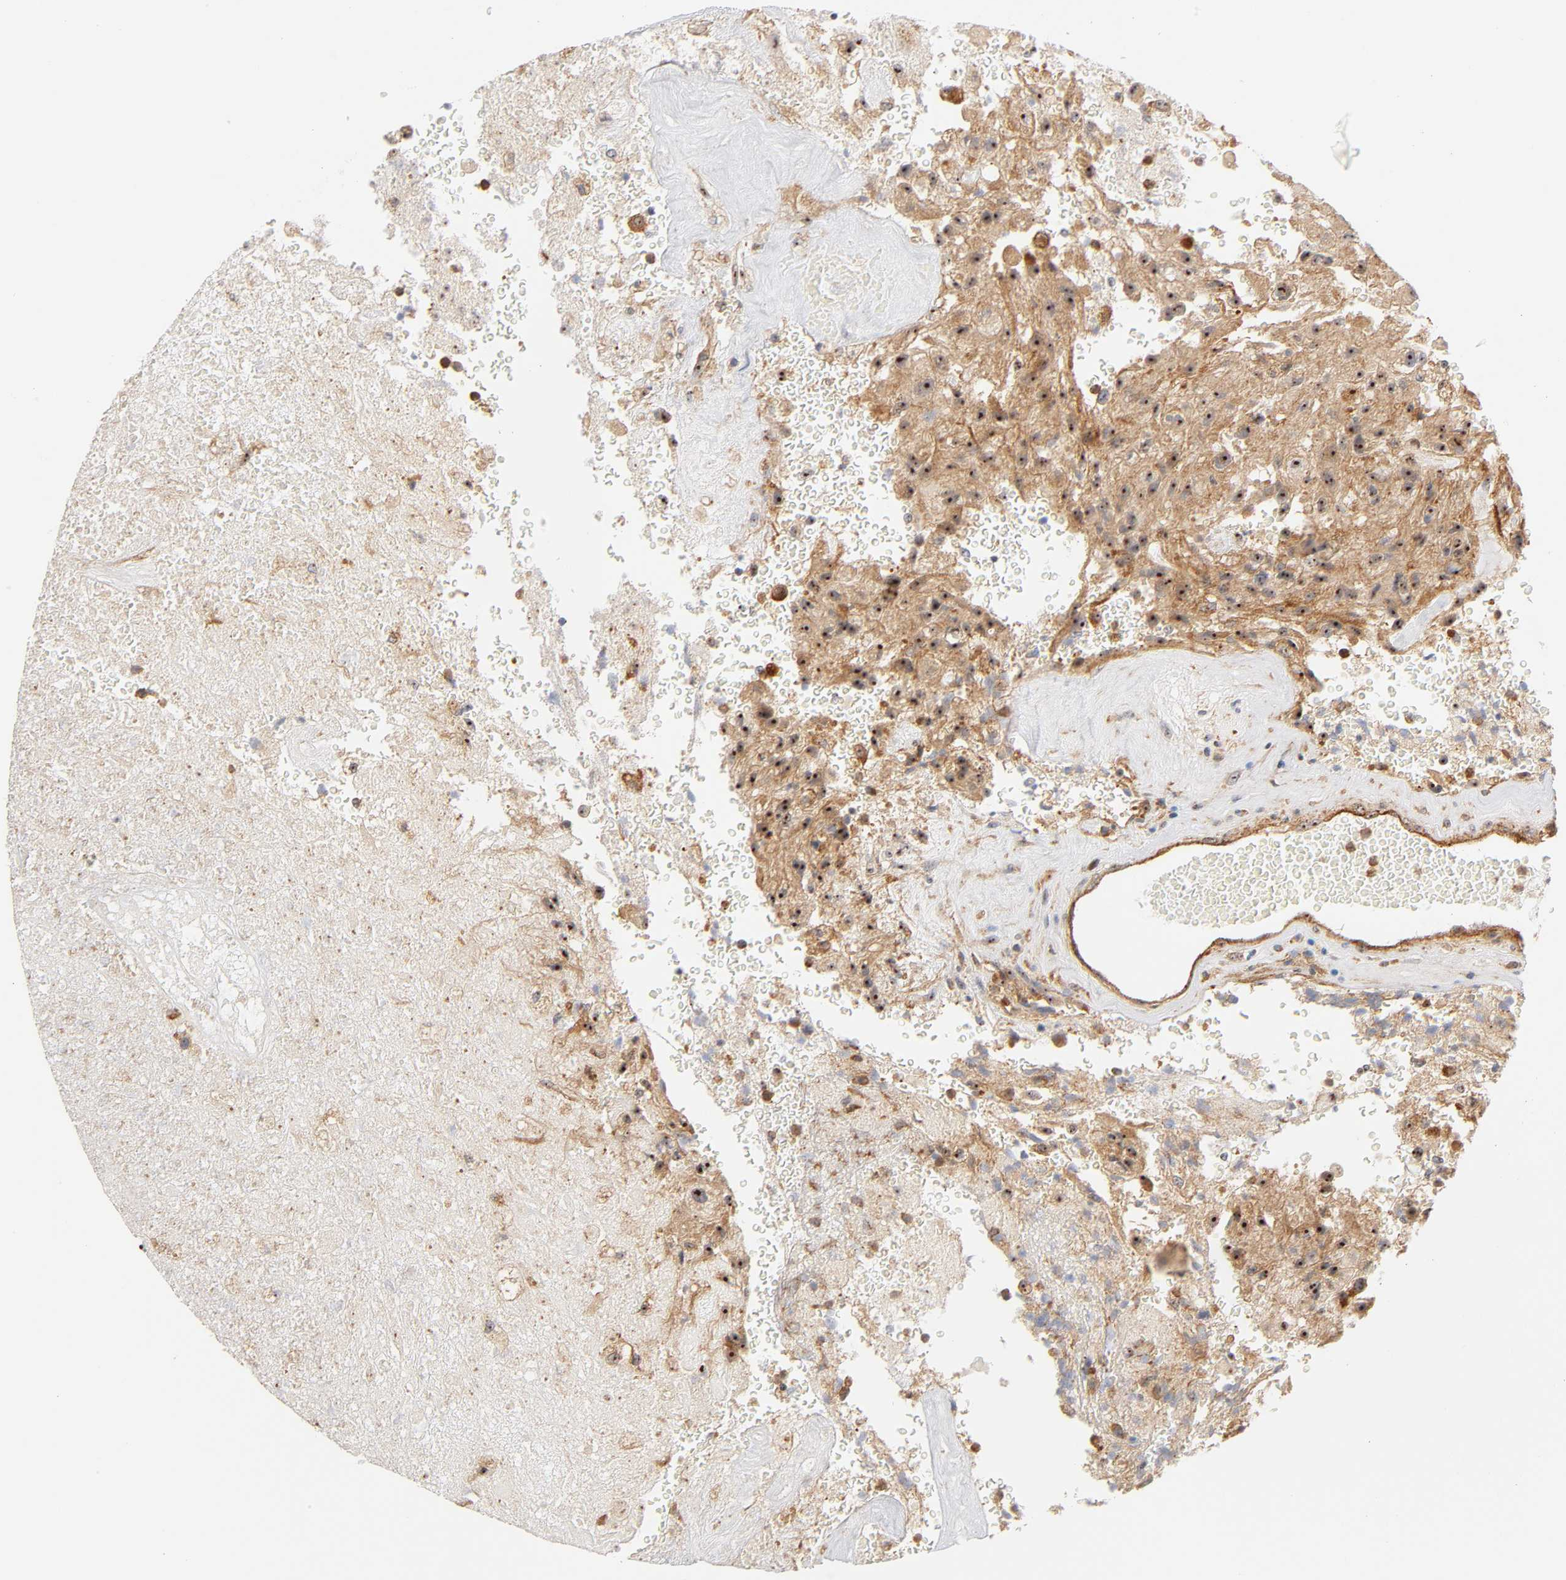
{"staining": {"intensity": "strong", "quantity": ">75%", "location": "cytoplasmic/membranous,nuclear"}, "tissue": "glioma", "cell_type": "Tumor cells", "image_type": "cancer", "snomed": [{"axis": "morphology", "description": "Normal tissue, NOS"}, {"axis": "morphology", "description": "Glioma, malignant, High grade"}, {"axis": "topography", "description": "Cerebral cortex"}], "caption": "The histopathology image displays a brown stain indicating the presence of a protein in the cytoplasmic/membranous and nuclear of tumor cells in glioma. Nuclei are stained in blue.", "gene": "PLD1", "patient": {"sex": "male", "age": 56}}